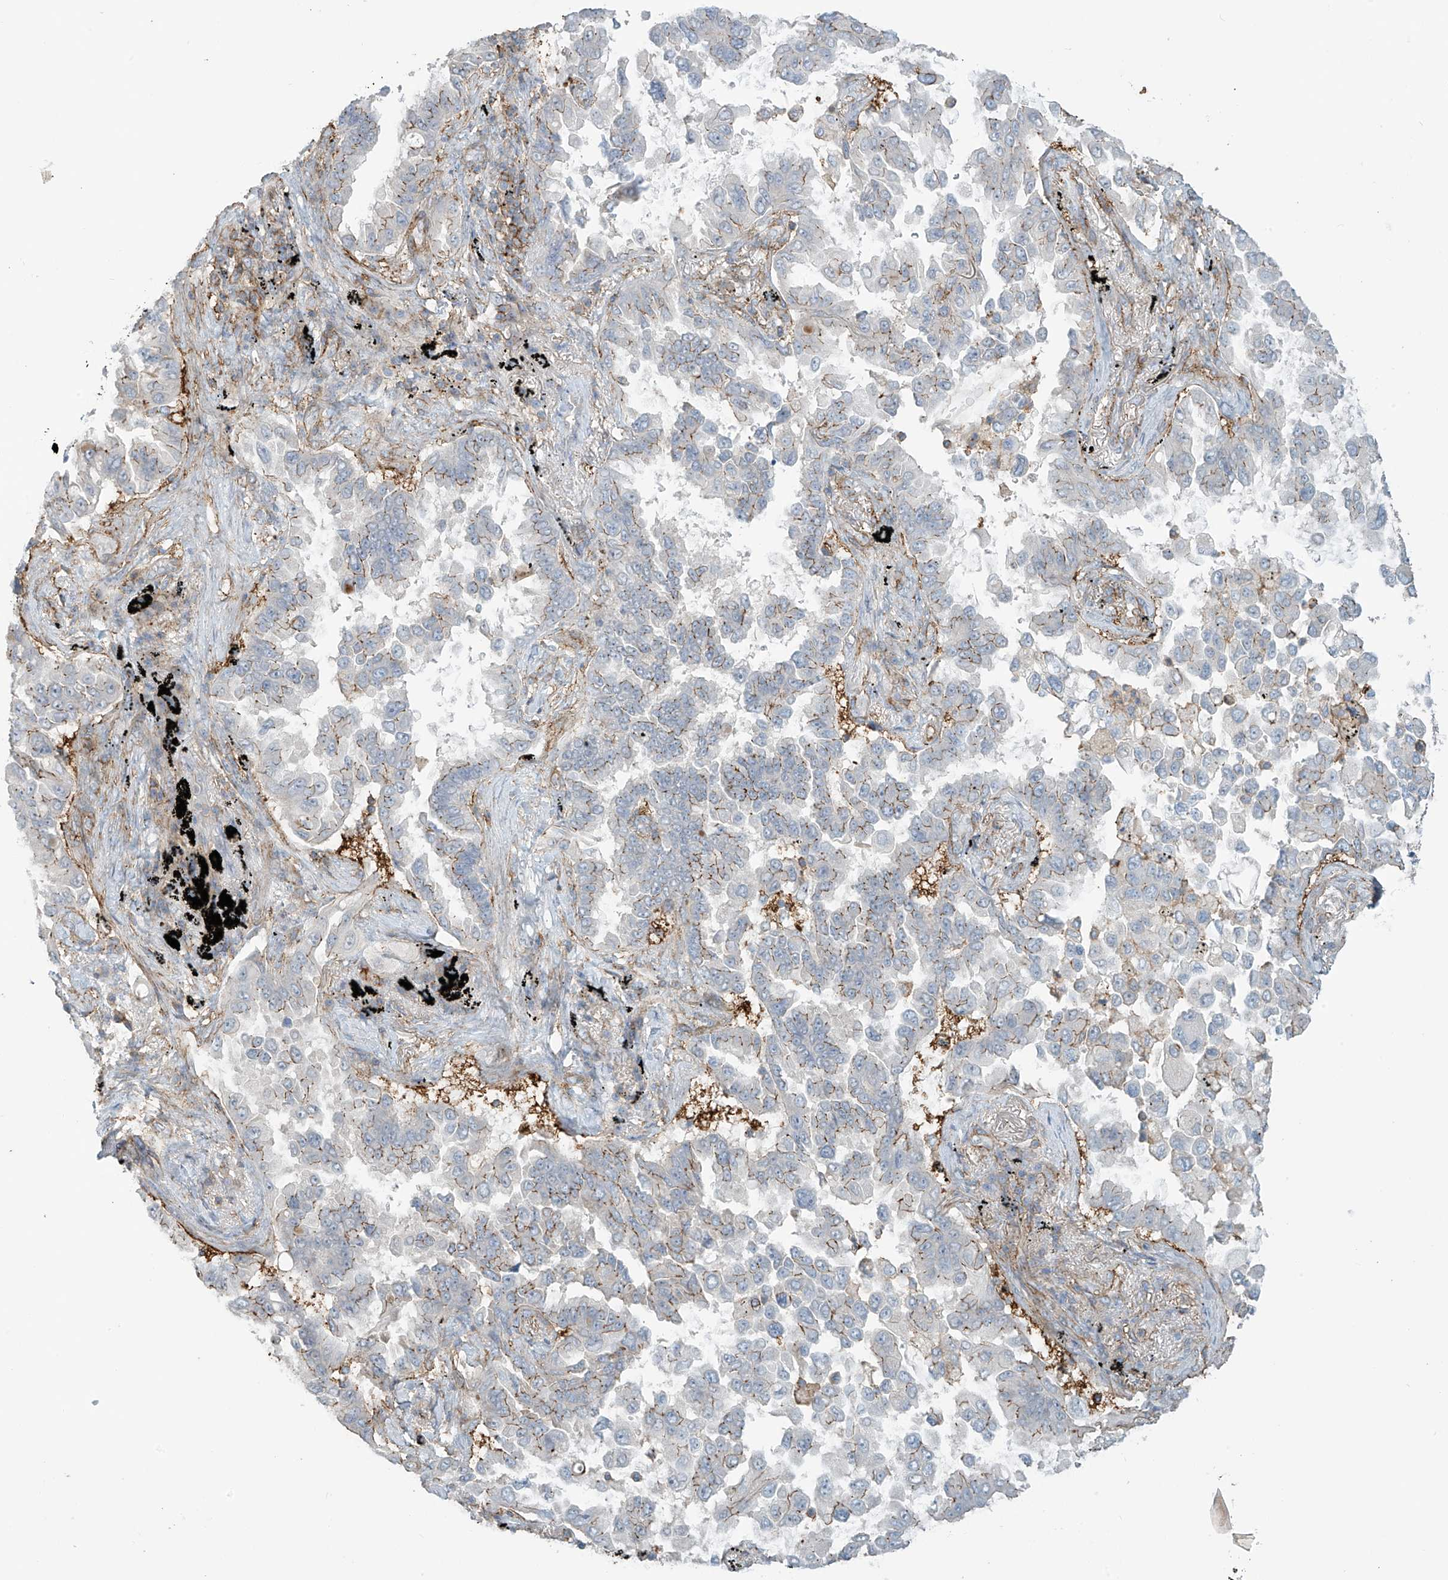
{"staining": {"intensity": "moderate", "quantity": "<25%", "location": "cytoplasmic/membranous"}, "tissue": "lung cancer", "cell_type": "Tumor cells", "image_type": "cancer", "snomed": [{"axis": "morphology", "description": "Adenocarcinoma, NOS"}, {"axis": "topography", "description": "Lung"}], "caption": "Lung cancer (adenocarcinoma) stained with a brown dye shows moderate cytoplasmic/membranous positive expression in about <25% of tumor cells.", "gene": "SLC9A2", "patient": {"sex": "female", "age": 67}}